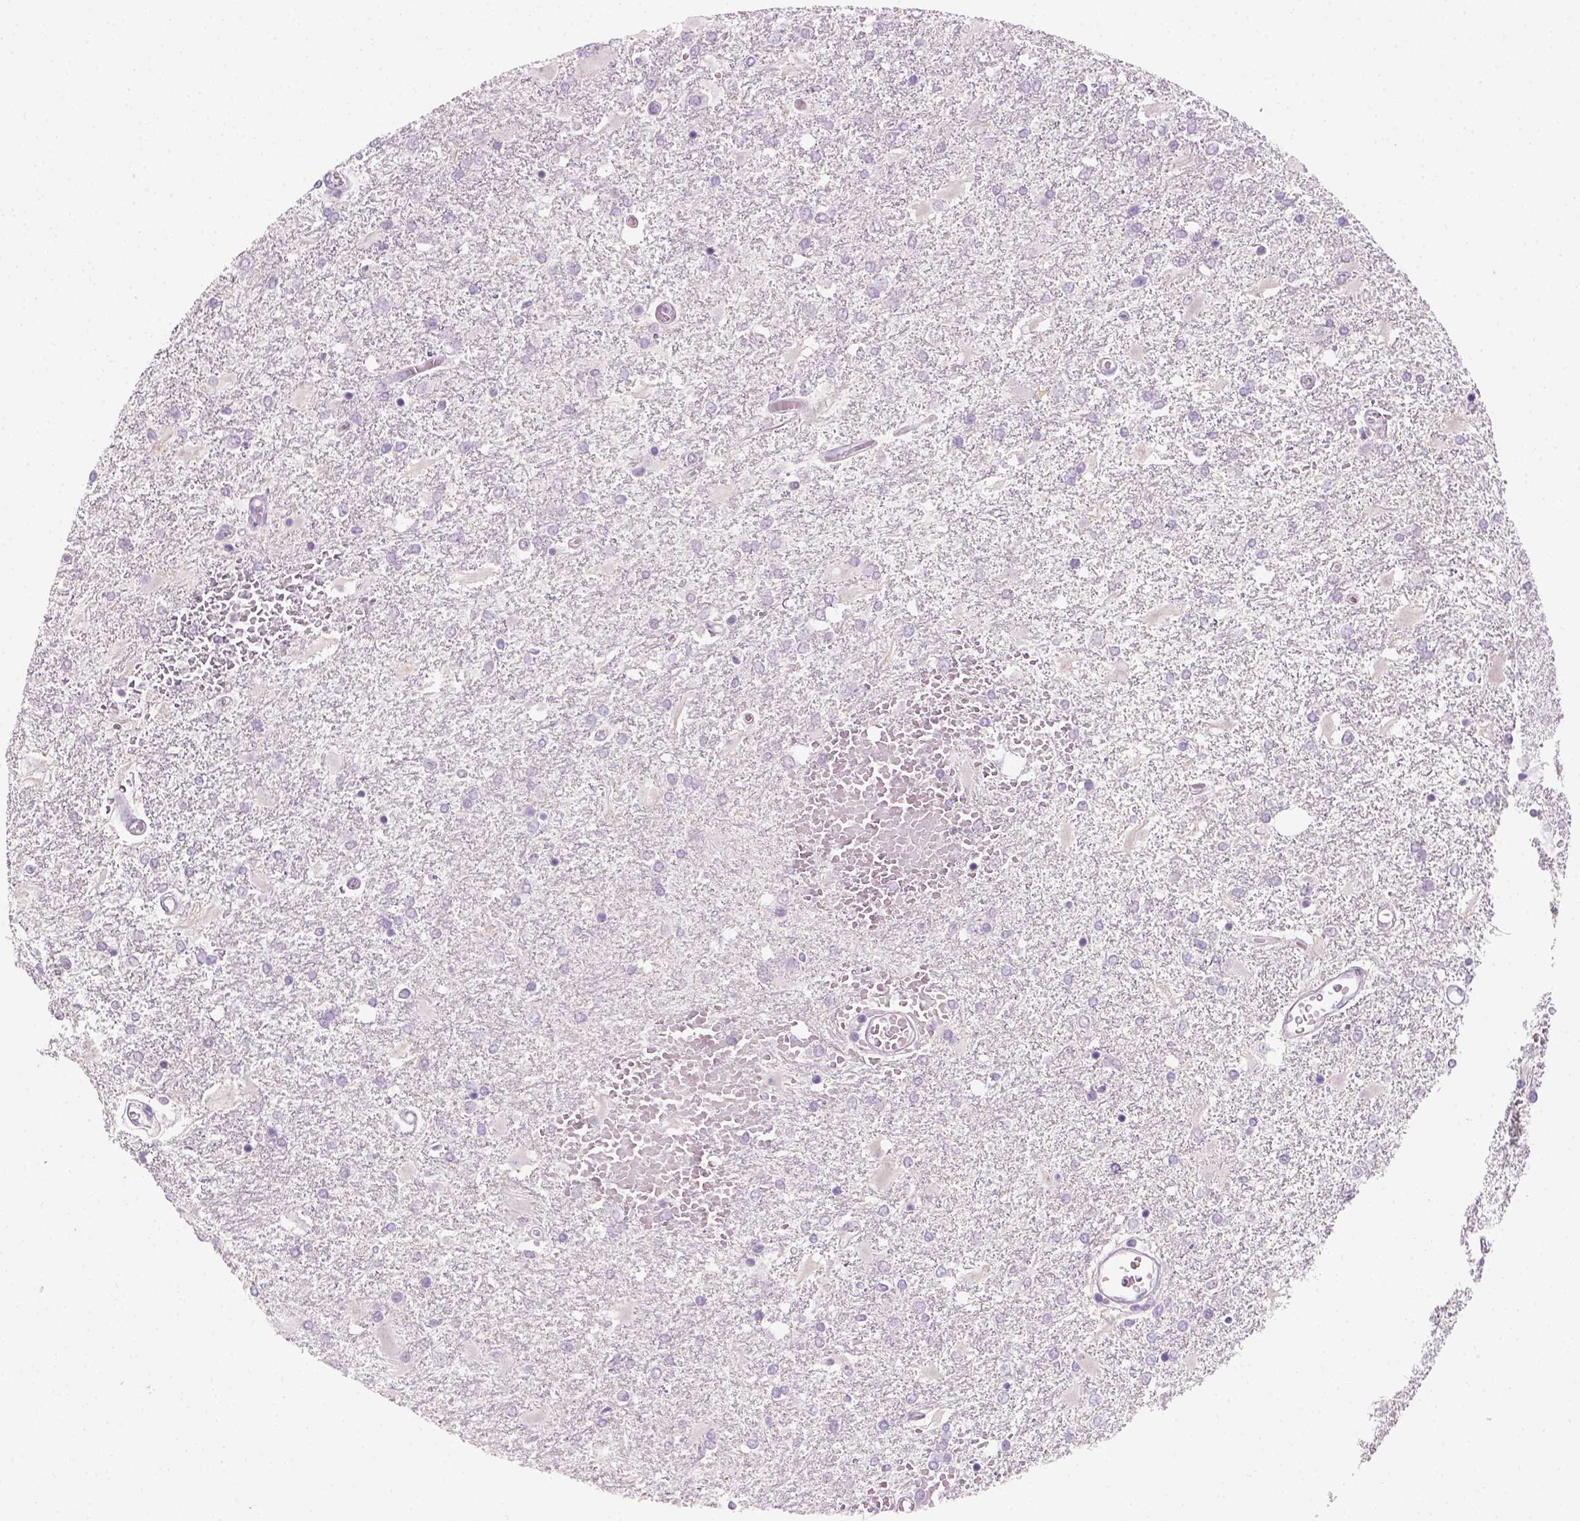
{"staining": {"intensity": "negative", "quantity": "none", "location": "none"}, "tissue": "glioma", "cell_type": "Tumor cells", "image_type": "cancer", "snomed": [{"axis": "morphology", "description": "Glioma, malignant, High grade"}, {"axis": "topography", "description": "Cerebral cortex"}], "caption": "Immunohistochemistry (IHC) of human malignant high-grade glioma exhibits no expression in tumor cells.", "gene": "GFI1B", "patient": {"sex": "male", "age": 79}}